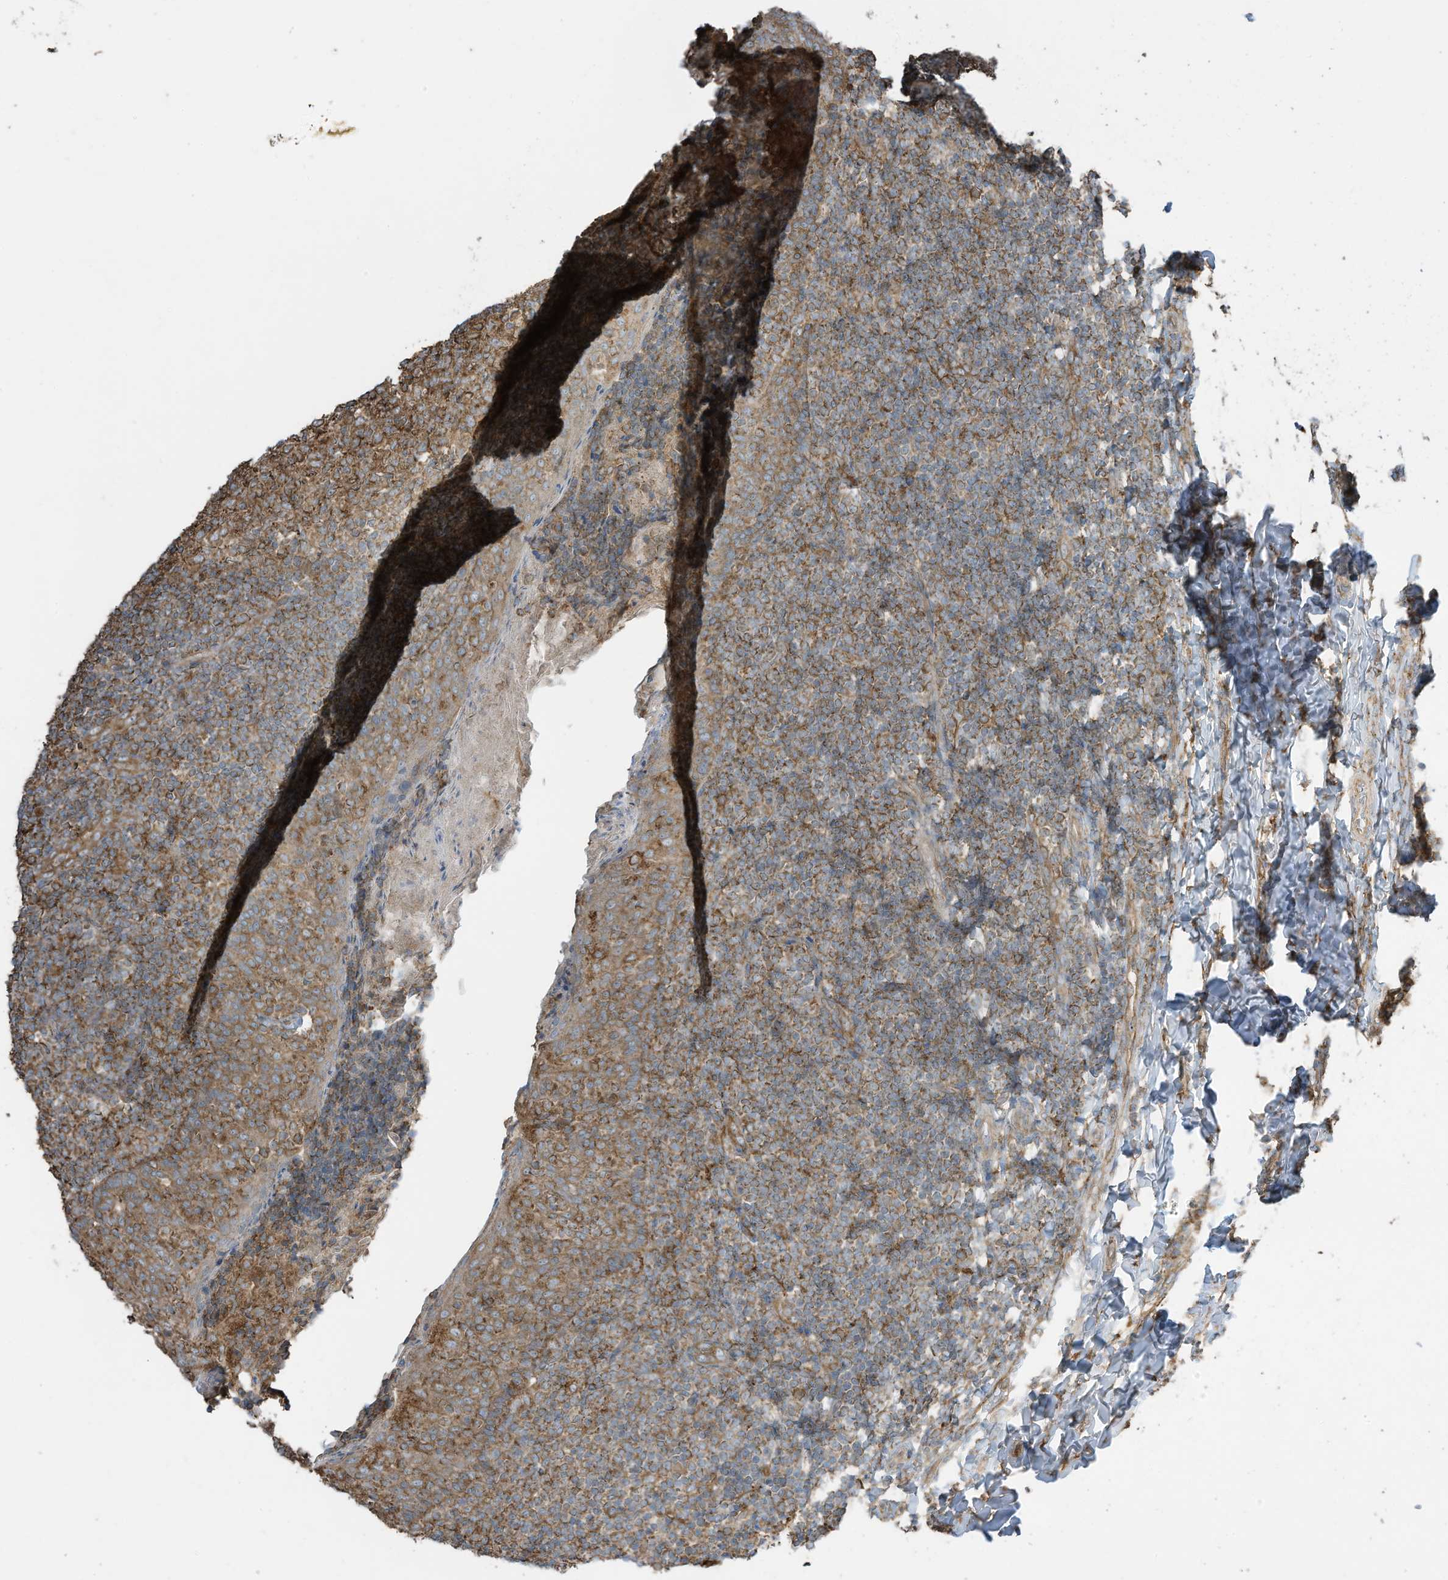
{"staining": {"intensity": "moderate", "quantity": ">75%", "location": "cytoplasmic/membranous"}, "tissue": "tonsil", "cell_type": "Germinal center cells", "image_type": "normal", "snomed": [{"axis": "morphology", "description": "Normal tissue, NOS"}, {"axis": "topography", "description": "Tonsil"}], "caption": "Tonsil stained for a protein (brown) exhibits moderate cytoplasmic/membranous positive staining in approximately >75% of germinal center cells.", "gene": "CGAS", "patient": {"sex": "female", "age": 19}}